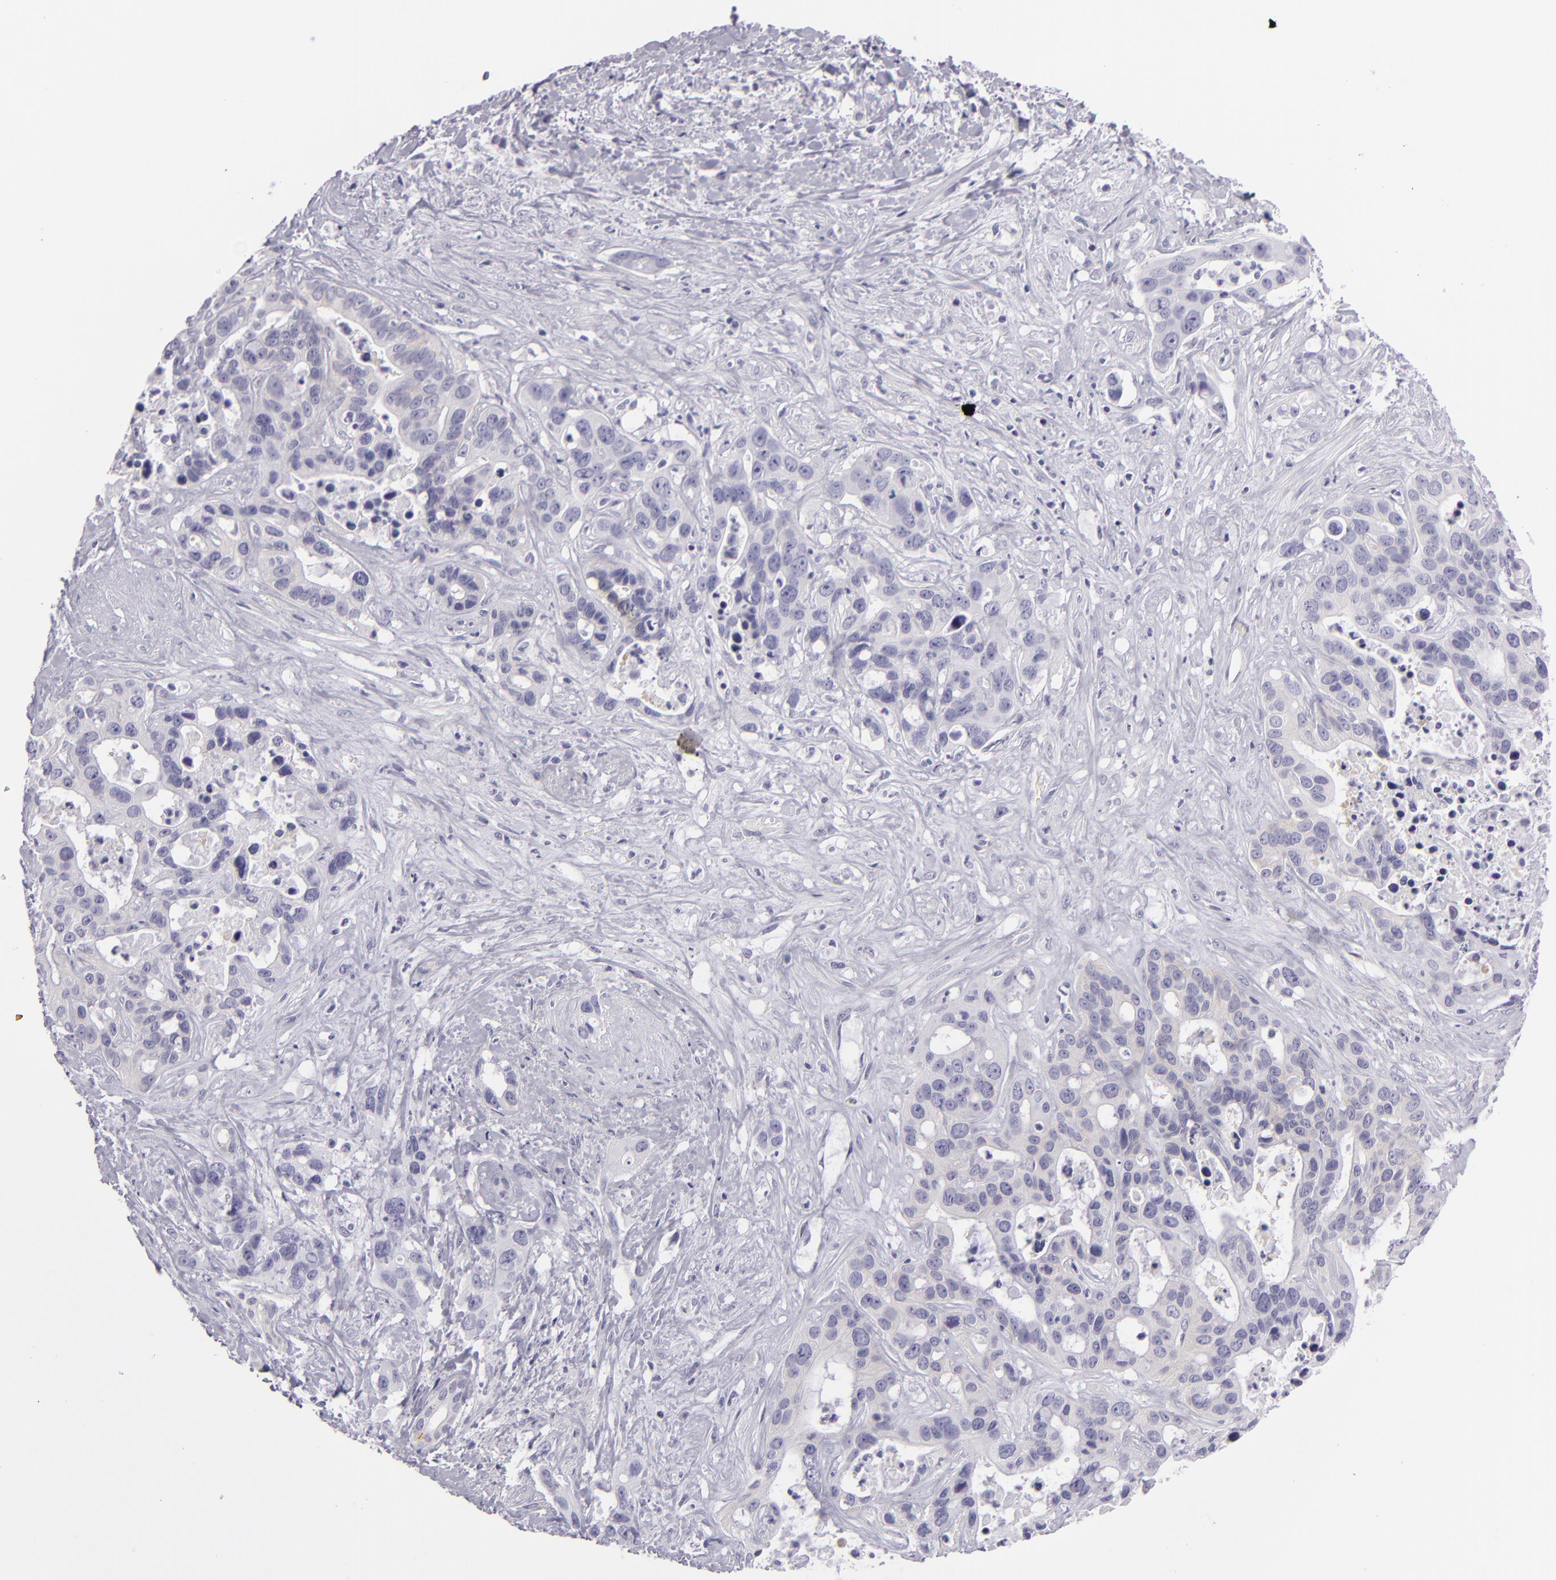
{"staining": {"intensity": "negative", "quantity": "none", "location": "none"}, "tissue": "liver cancer", "cell_type": "Tumor cells", "image_type": "cancer", "snomed": [{"axis": "morphology", "description": "Cholangiocarcinoma"}, {"axis": "topography", "description": "Liver"}], "caption": "There is no significant staining in tumor cells of liver cancer (cholangiocarcinoma).", "gene": "DLG4", "patient": {"sex": "female", "age": 65}}